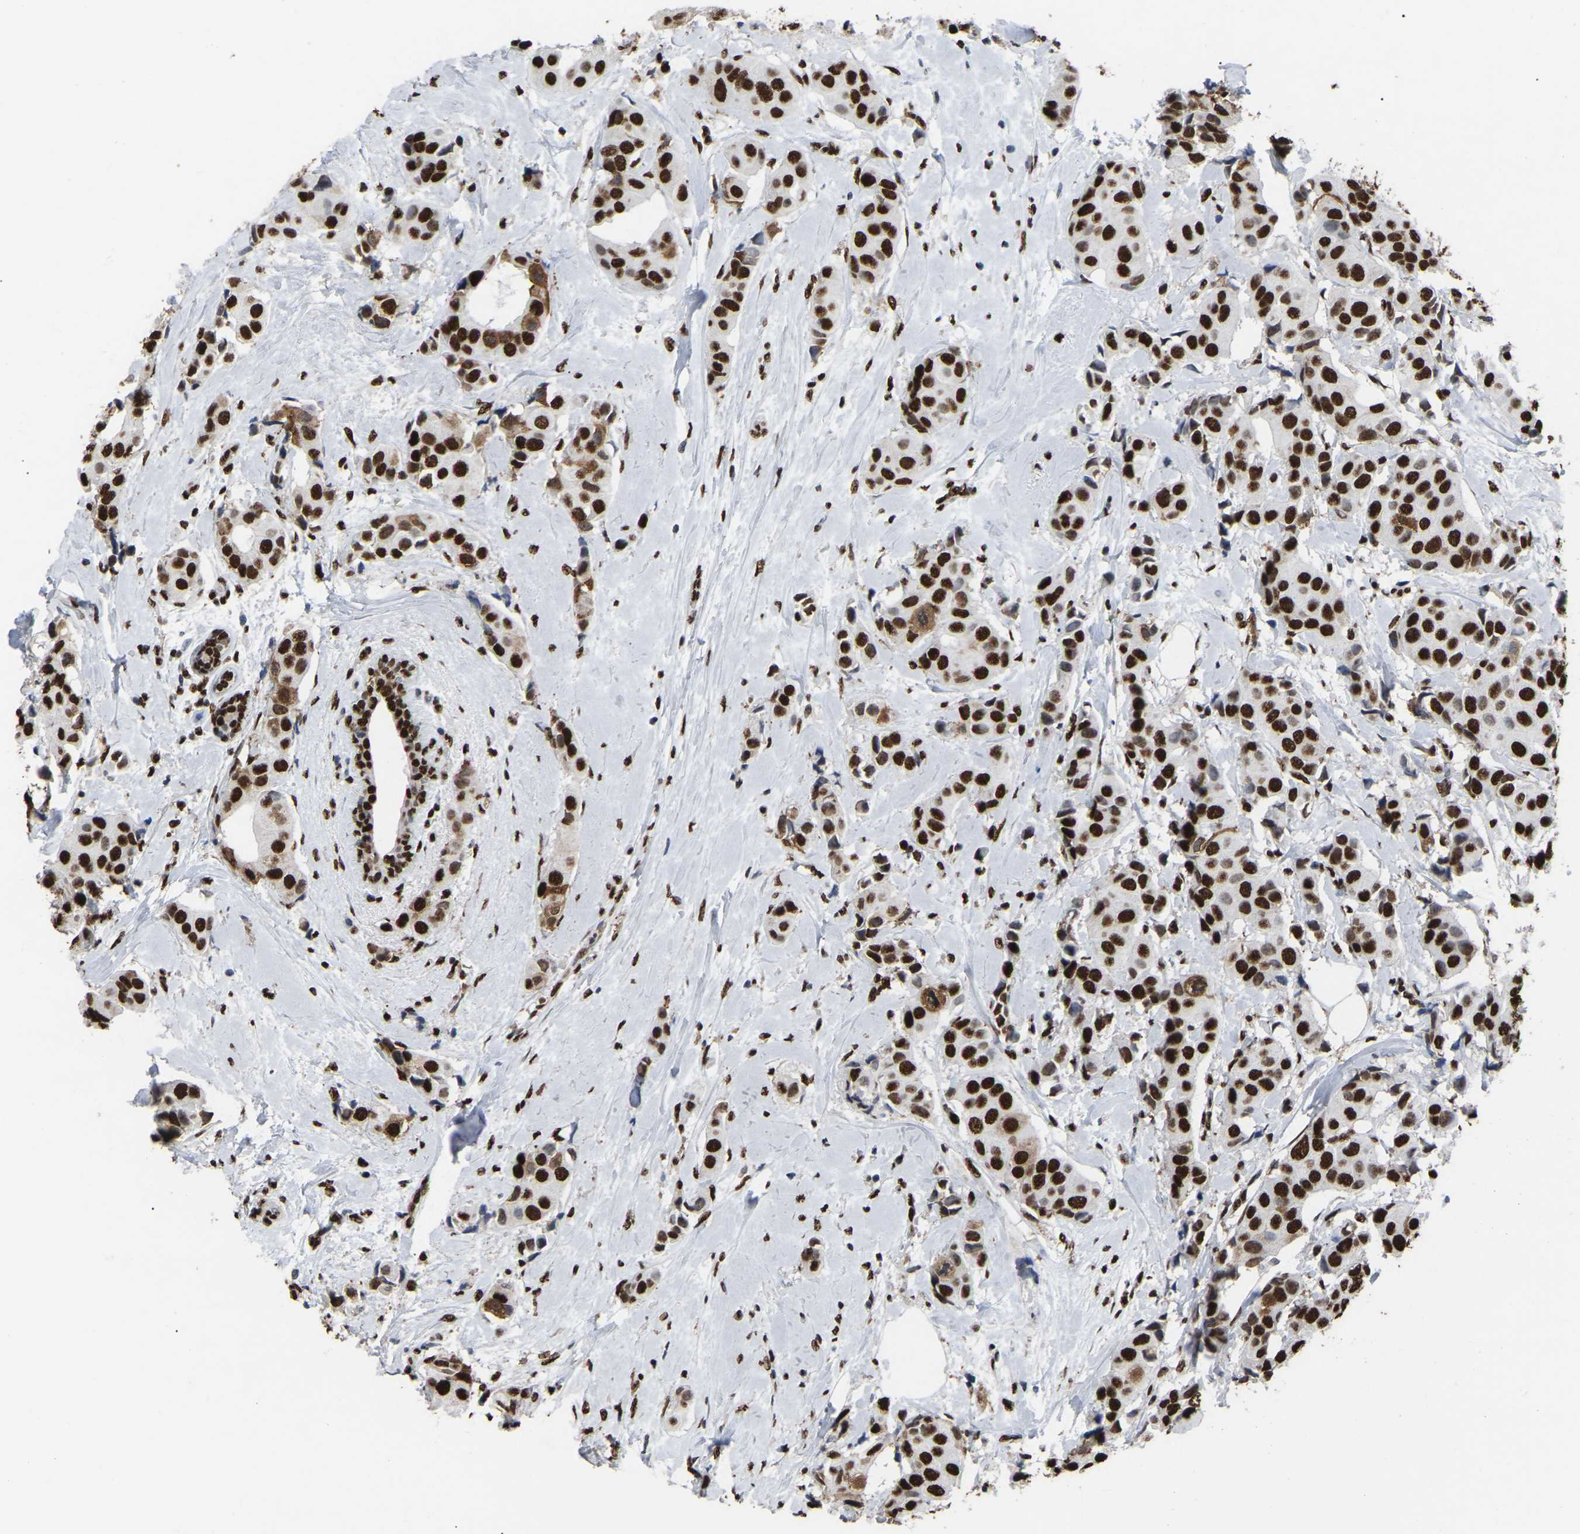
{"staining": {"intensity": "strong", "quantity": ">75%", "location": "nuclear"}, "tissue": "breast cancer", "cell_type": "Tumor cells", "image_type": "cancer", "snomed": [{"axis": "morphology", "description": "Normal tissue, NOS"}, {"axis": "morphology", "description": "Duct carcinoma"}, {"axis": "topography", "description": "Breast"}], "caption": "This photomicrograph displays immunohistochemistry (IHC) staining of breast cancer (intraductal carcinoma), with high strong nuclear expression in approximately >75% of tumor cells.", "gene": "RBL2", "patient": {"sex": "female", "age": 39}}